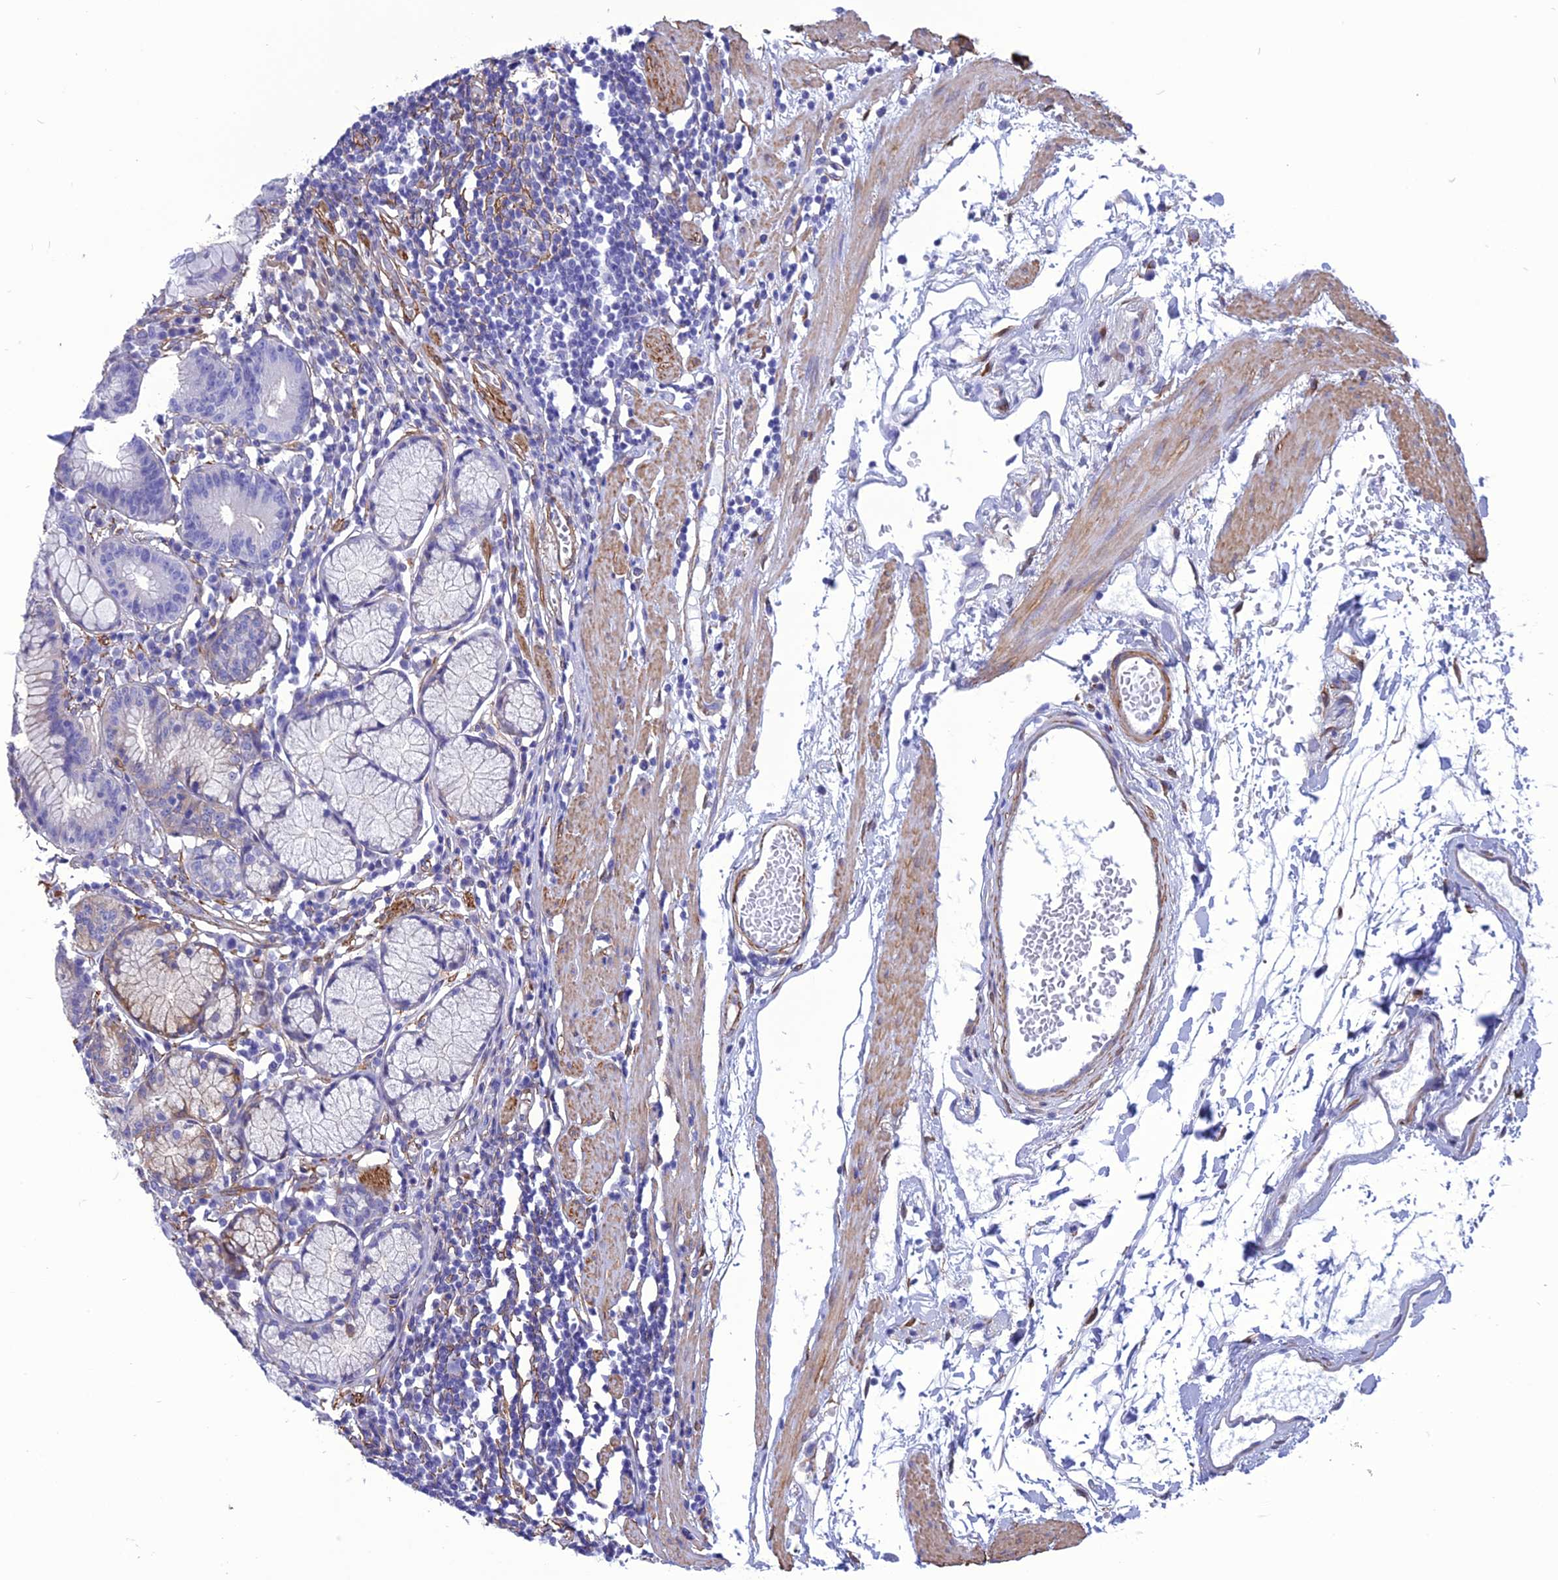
{"staining": {"intensity": "weak", "quantity": "<25%", "location": "cytoplasmic/membranous"}, "tissue": "stomach", "cell_type": "Glandular cells", "image_type": "normal", "snomed": [{"axis": "morphology", "description": "Normal tissue, NOS"}, {"axis": "topography", "description": "Stomach"}], "caption": "DAB immunohistochemical staining of benign human stomach displays no significant positivity in glandular cells.", "gene": "NKD1", "patient": {"sex": "male", "age": 55}}